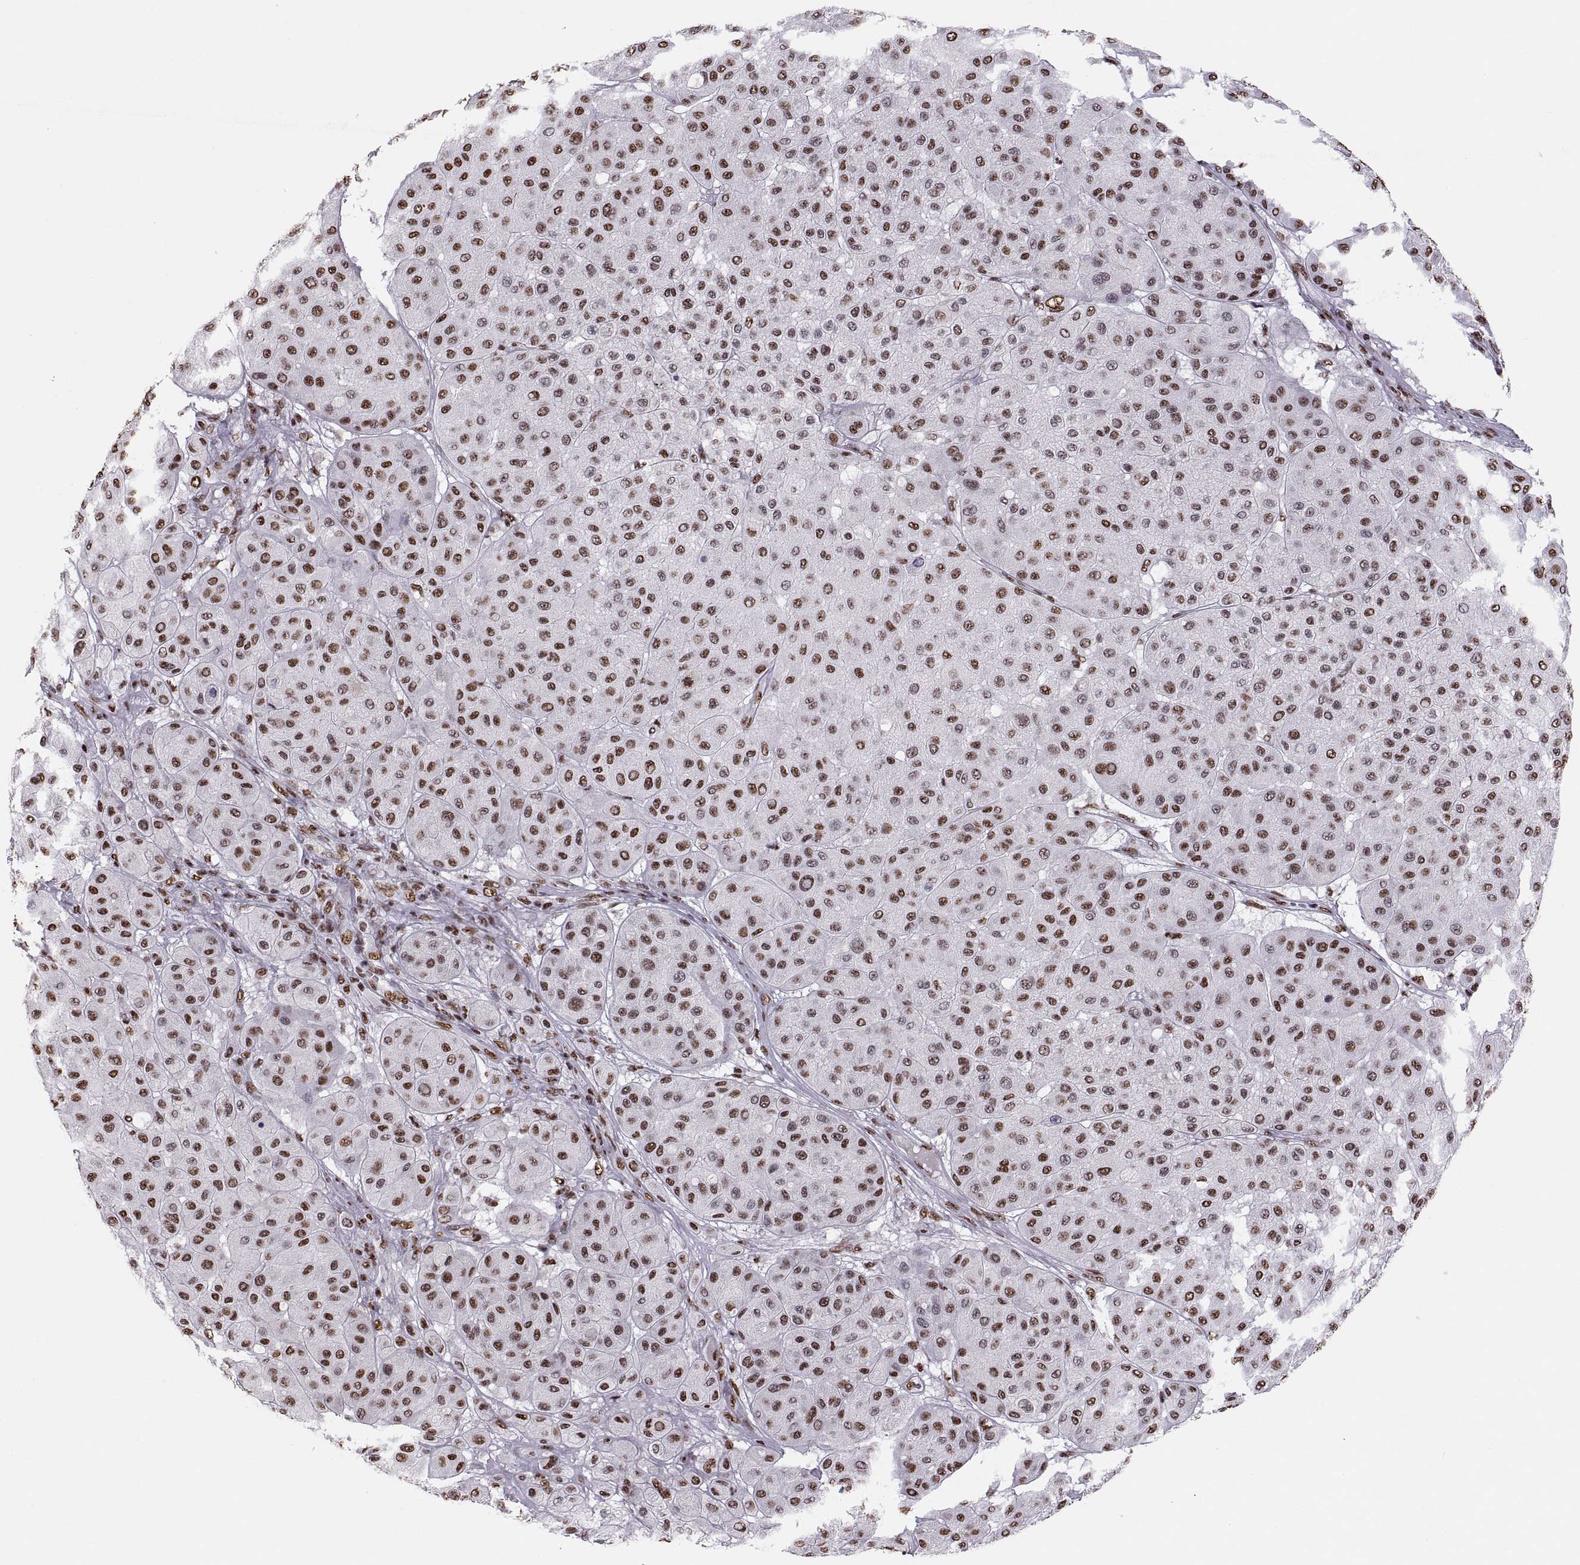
{"staining": {"intensity": "moderate", "quantity": "25%-75%", "location": "nuclear"}, "tissue": "melanoma", "cell_type": "Tumor cells", "image_type": "cancer", "snomed": [{"axis": "morphology", "description": "Malignant melanoma, Metastatic site"}, {"axis": "topography", "description": "Smooth muscle"}], "caption": "Malignant melanoma (metastatic site) tissue reveals moderate nuclear staining in approximately 25%-75% of tumor cells, visualized by immunohistochemistry. (brown staining indicates protein expression, while blue staining denotes nuclei).", "gene": "SNAI1", "patient": {"sex": "male", "age": 41}}